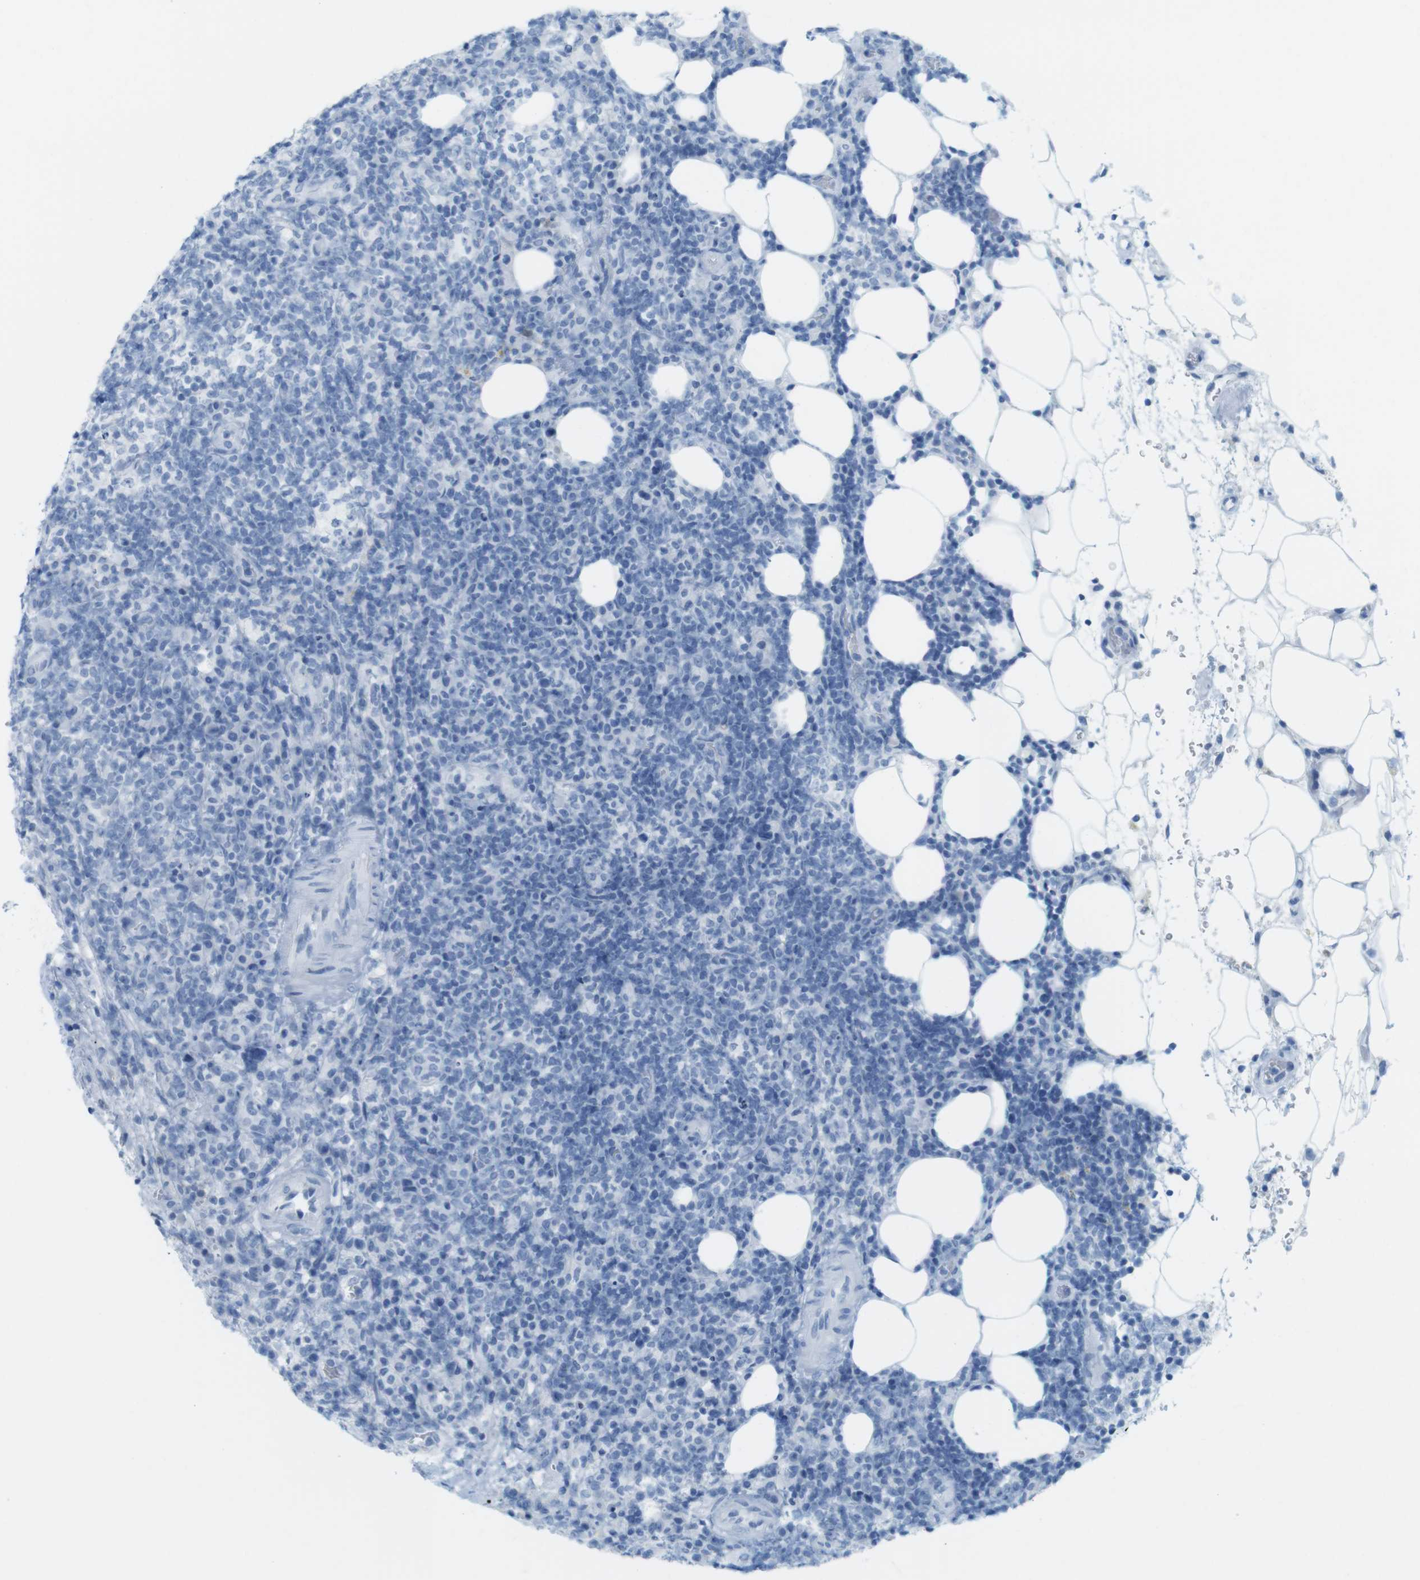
{"staining": {"intensity": "negative", "quantity": "none", "location": "none"}, "tissue": "lymphoma", "cell_type": "Tumor cells", "image_type": "cancer", "snomed": [{"axis": "morphology", "description": "Malignant lymphoma, non-Hodgkin's type, High grade"}, {"axis": "topography", "description": "Lymph node"}], "caption": "An immunohistochemistry histopathology image of high-grade malignant lymphoma, non-Hodgkin's type is shown. There is no staining in tumor cells of high-grade malignant lymphoma, non-Hodgkin's type. Brightfield microscopy of immunohistochemistry (IHC) stained with DAB (brown) and hematoxylin (blue), captured at high magnification.", "gene": "TNNT2", "patient": {"sex": "female", "age": 76}}